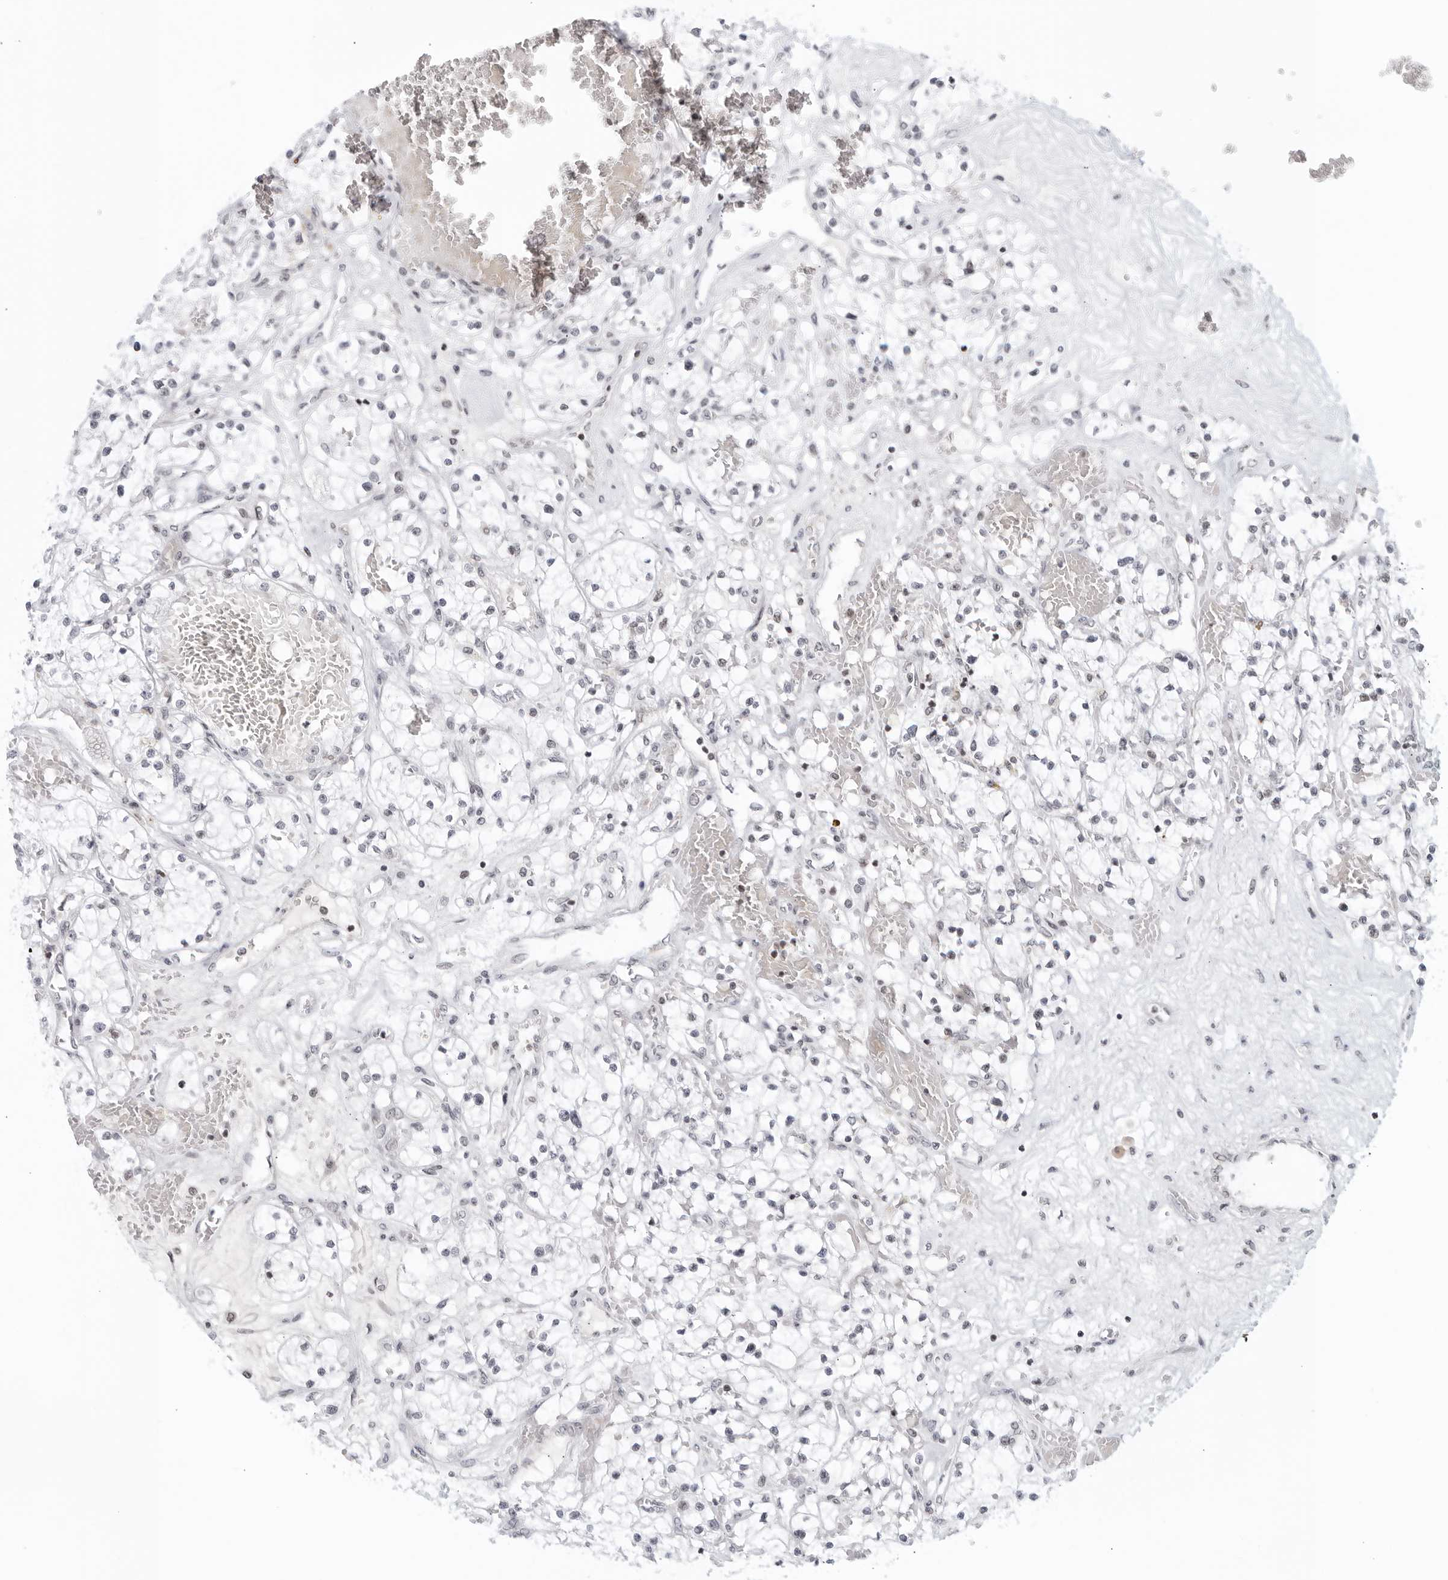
{"staining": {"intensity": "negative", "quantity": "none", "location": "none"}, "tissue": "renal cancer", "cell_type": "Tumor cells", "image_type": "cancer", "snomed": [{"axis": "morphology", "description": "Normal tissue, NOS"}, {"axis": "morphology", "description": "Adenocarcinoma, NOS"}, {"axis": "topography", "description": "Kidney"}], "caption": "A high-resolution histopathology image shows immunohistochemistry staining of renal cancer, which exhibits no significant expression in tumor cells.", "gene": "RAB11FIP3", "patient": {"sex": "male", "age": 68}}